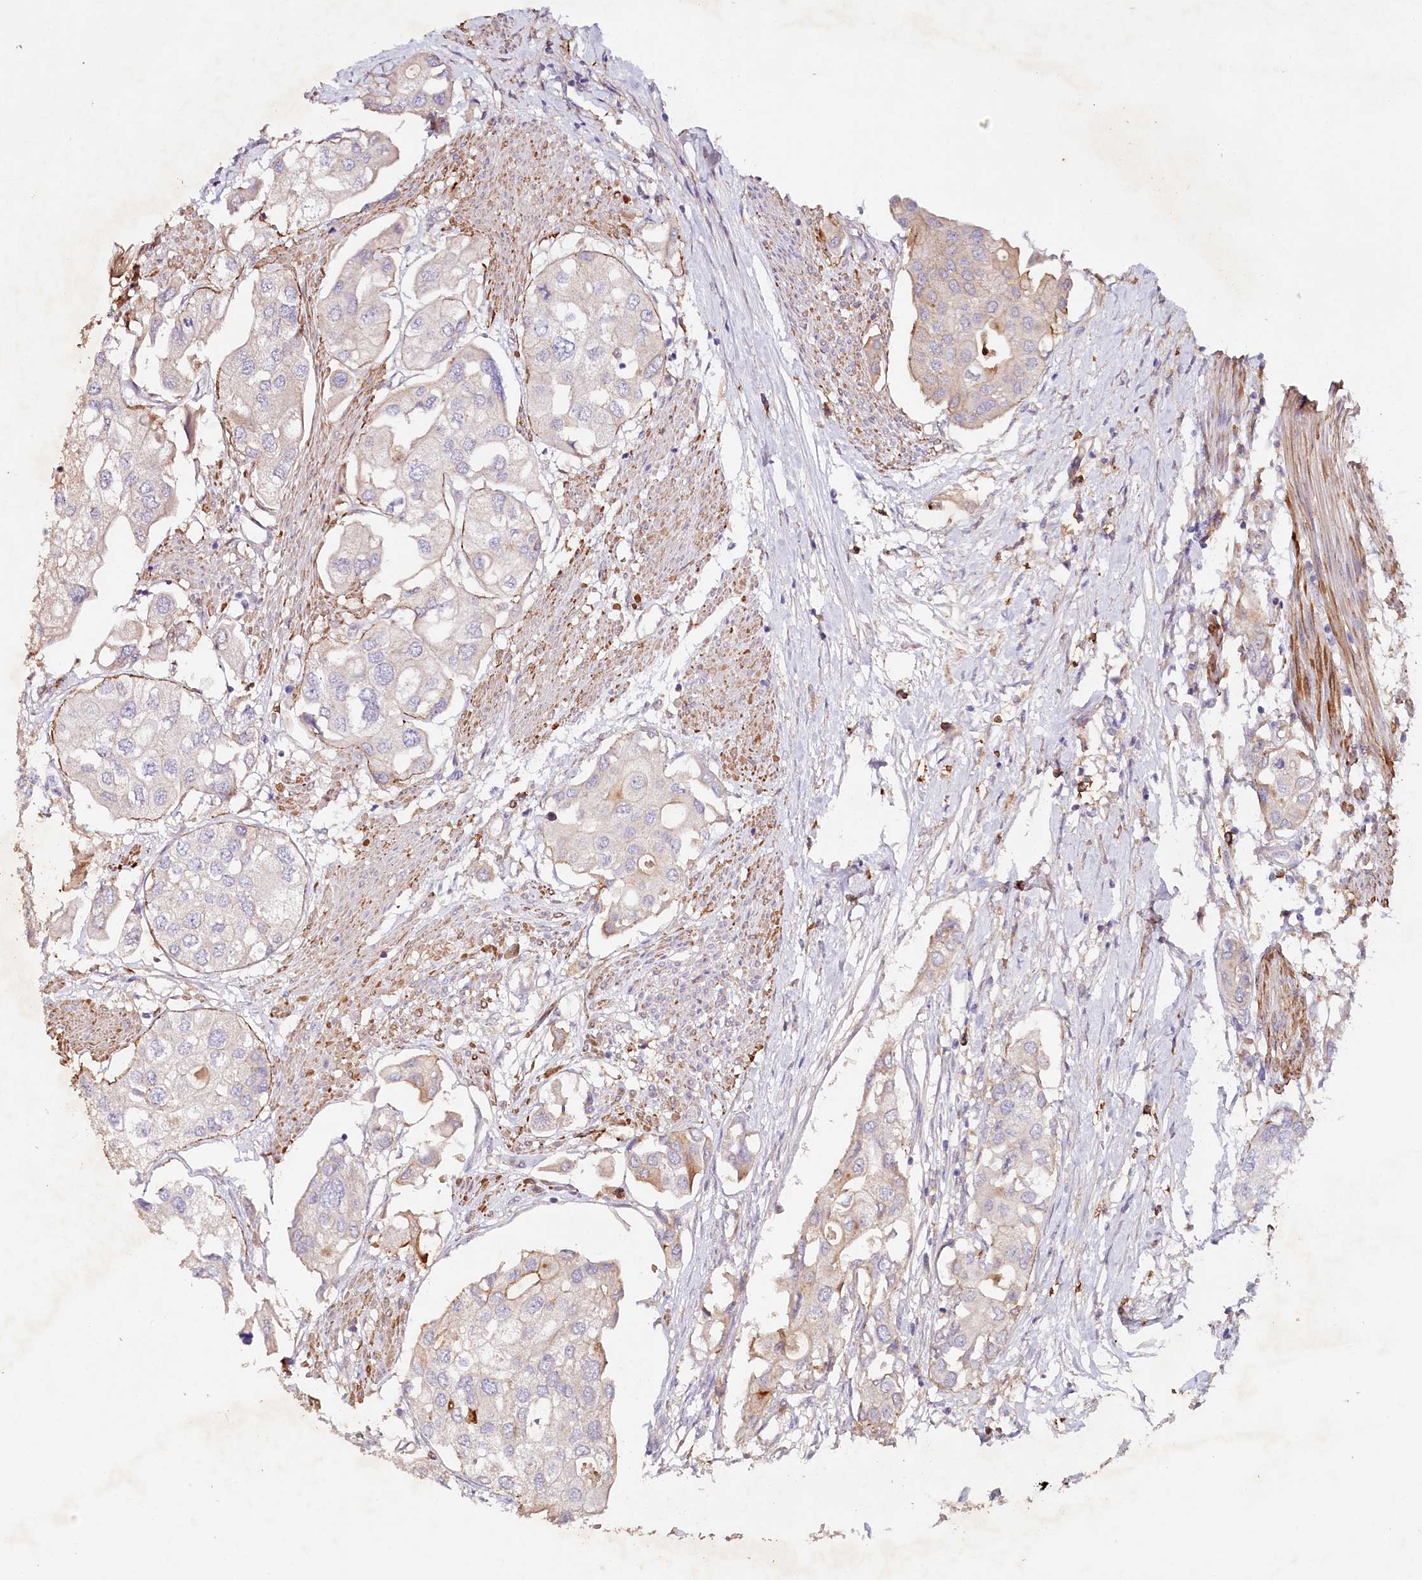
{"staining": {"intensity": "weak", "quantity": "<25%", "location": "cytoplasmic/membranous"}, "tissue": "urothelial cancer", "cell_type": "Tumor cells", "image_type": "cancer", "snomed": [{"axis": "morphology", "description": "Urothelial carcinoma, High grade"}, {"axis": "topography", "description": "Urinary bladder"}], "caption": "Tumor cells are negative for brown protein staining in urothelial cancer. (Immunohistochemistry (ihc), brightfield microscopy, high magnification).", "gene": "ALDH3B1", "patient": {"sex": "male", "age": 64}}